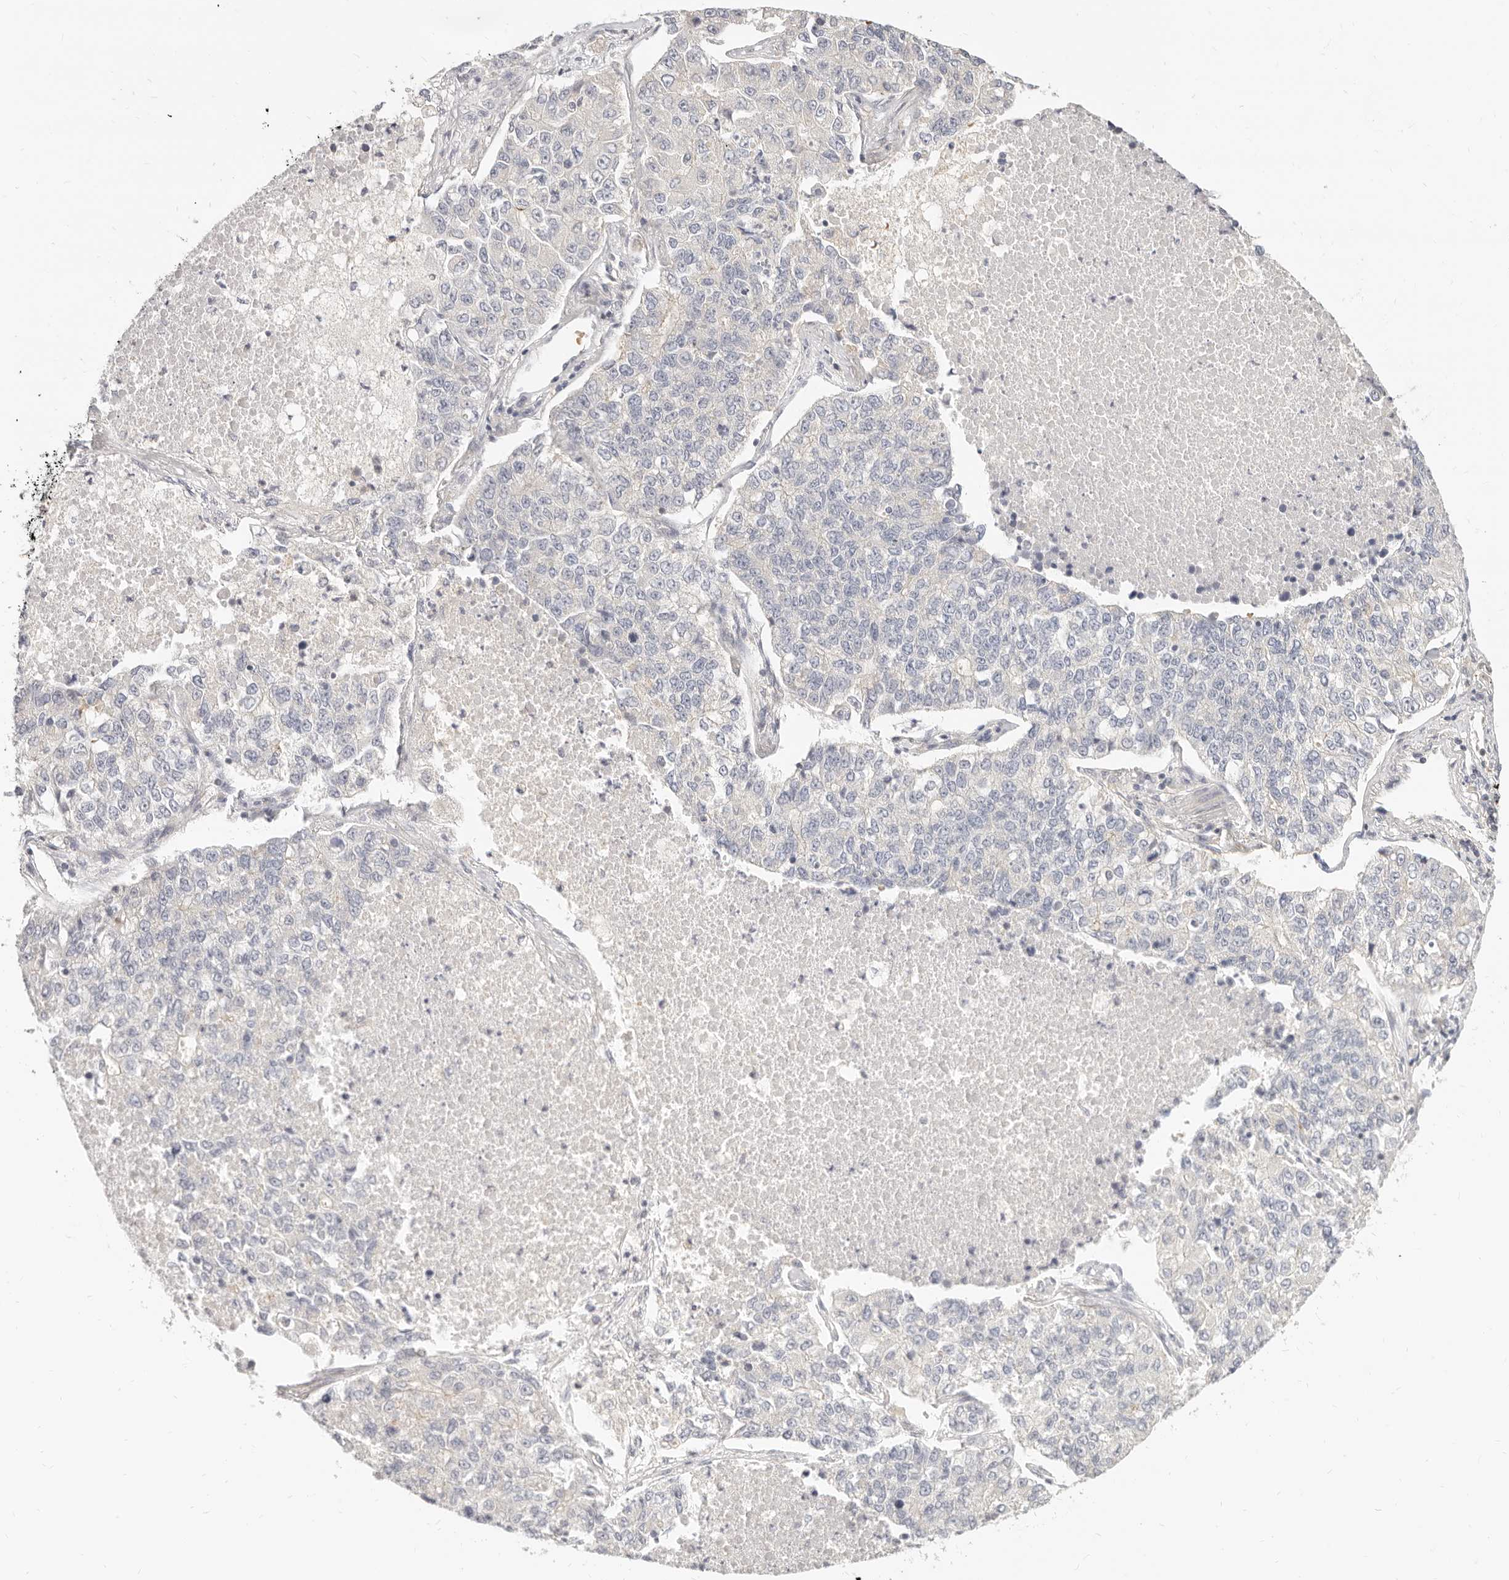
{"staining": {"intensity": "negative", "quantity": "none", "location": "none"}, "tissue": "lung cancer", "cell_type": "Tumor cells", "image_type": "cancer", "snomed": [{"axis": "morphology", "description": "Adenocarcinoma, NOS"}, {"axis": "topography", "description": "Lung"}], "caption": "Lung adenocarcinoma was stained to show a protein in brown. There is no significant expression in tumor cells.", "gene": "LTB4R2", "patient": {"sex": "male", "age": 49}}